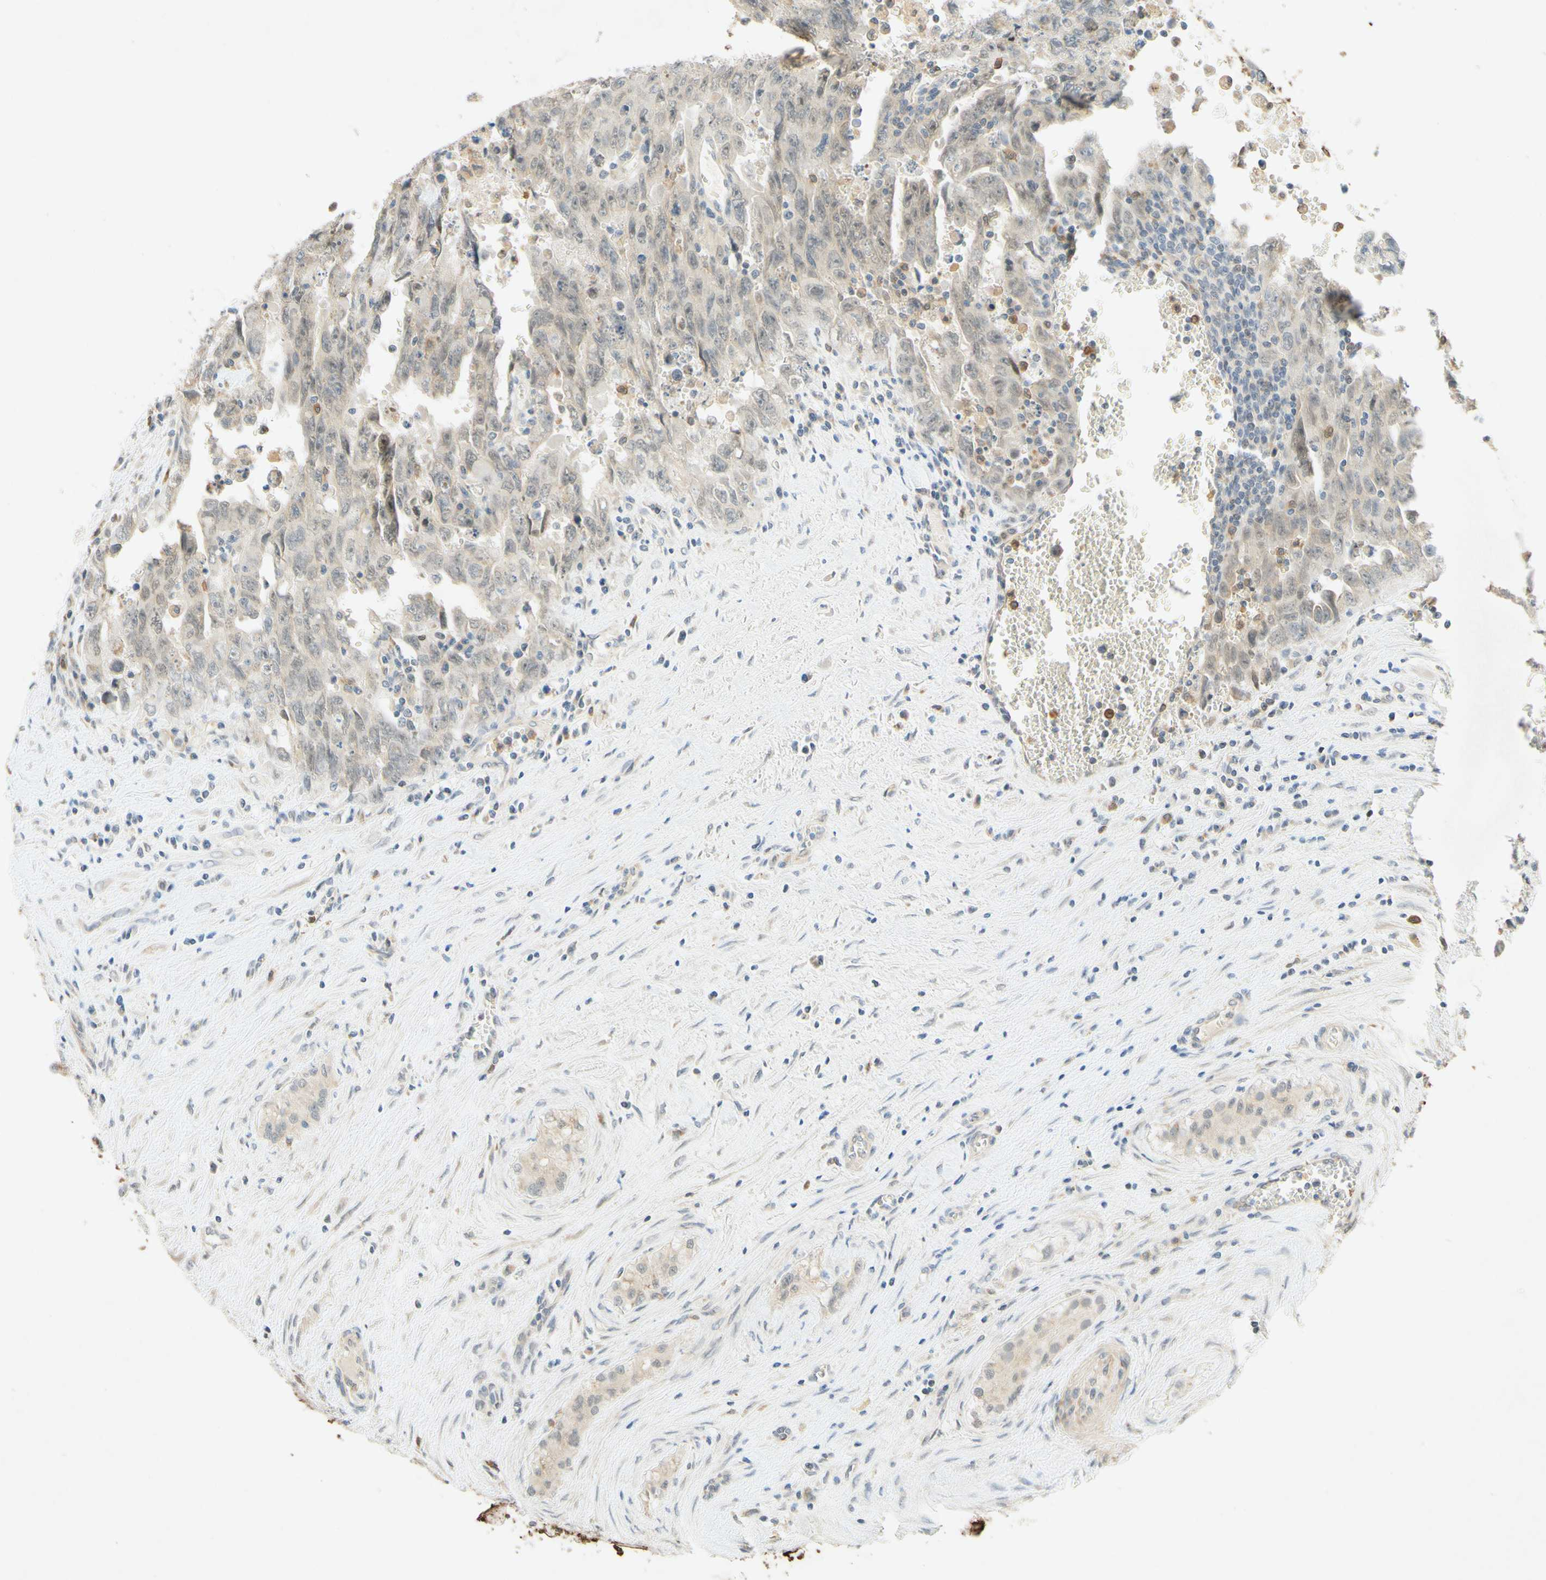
{"staining": {"intensity": "weak", "quantity": "25%-75%", "location": "cytoplasmic/membranous"}, "tissue": "testis cancer", "cell_type": "Tumor cells", "image_type": "cancer", "snomed": [{"axis": "morphology", "description": "Carcinoma, Embryonal, NOS"}, {"axis": "topography", "description": "Testis"}], "caption": "Immunohistochemical staining of testis cancer demonstrates low levels of weak cytoplasmic/membranous positivity in approximately 25%-75% of tumor cells.", "gene": "GATA1", "patient": {"sex": "male", "age": 28}}